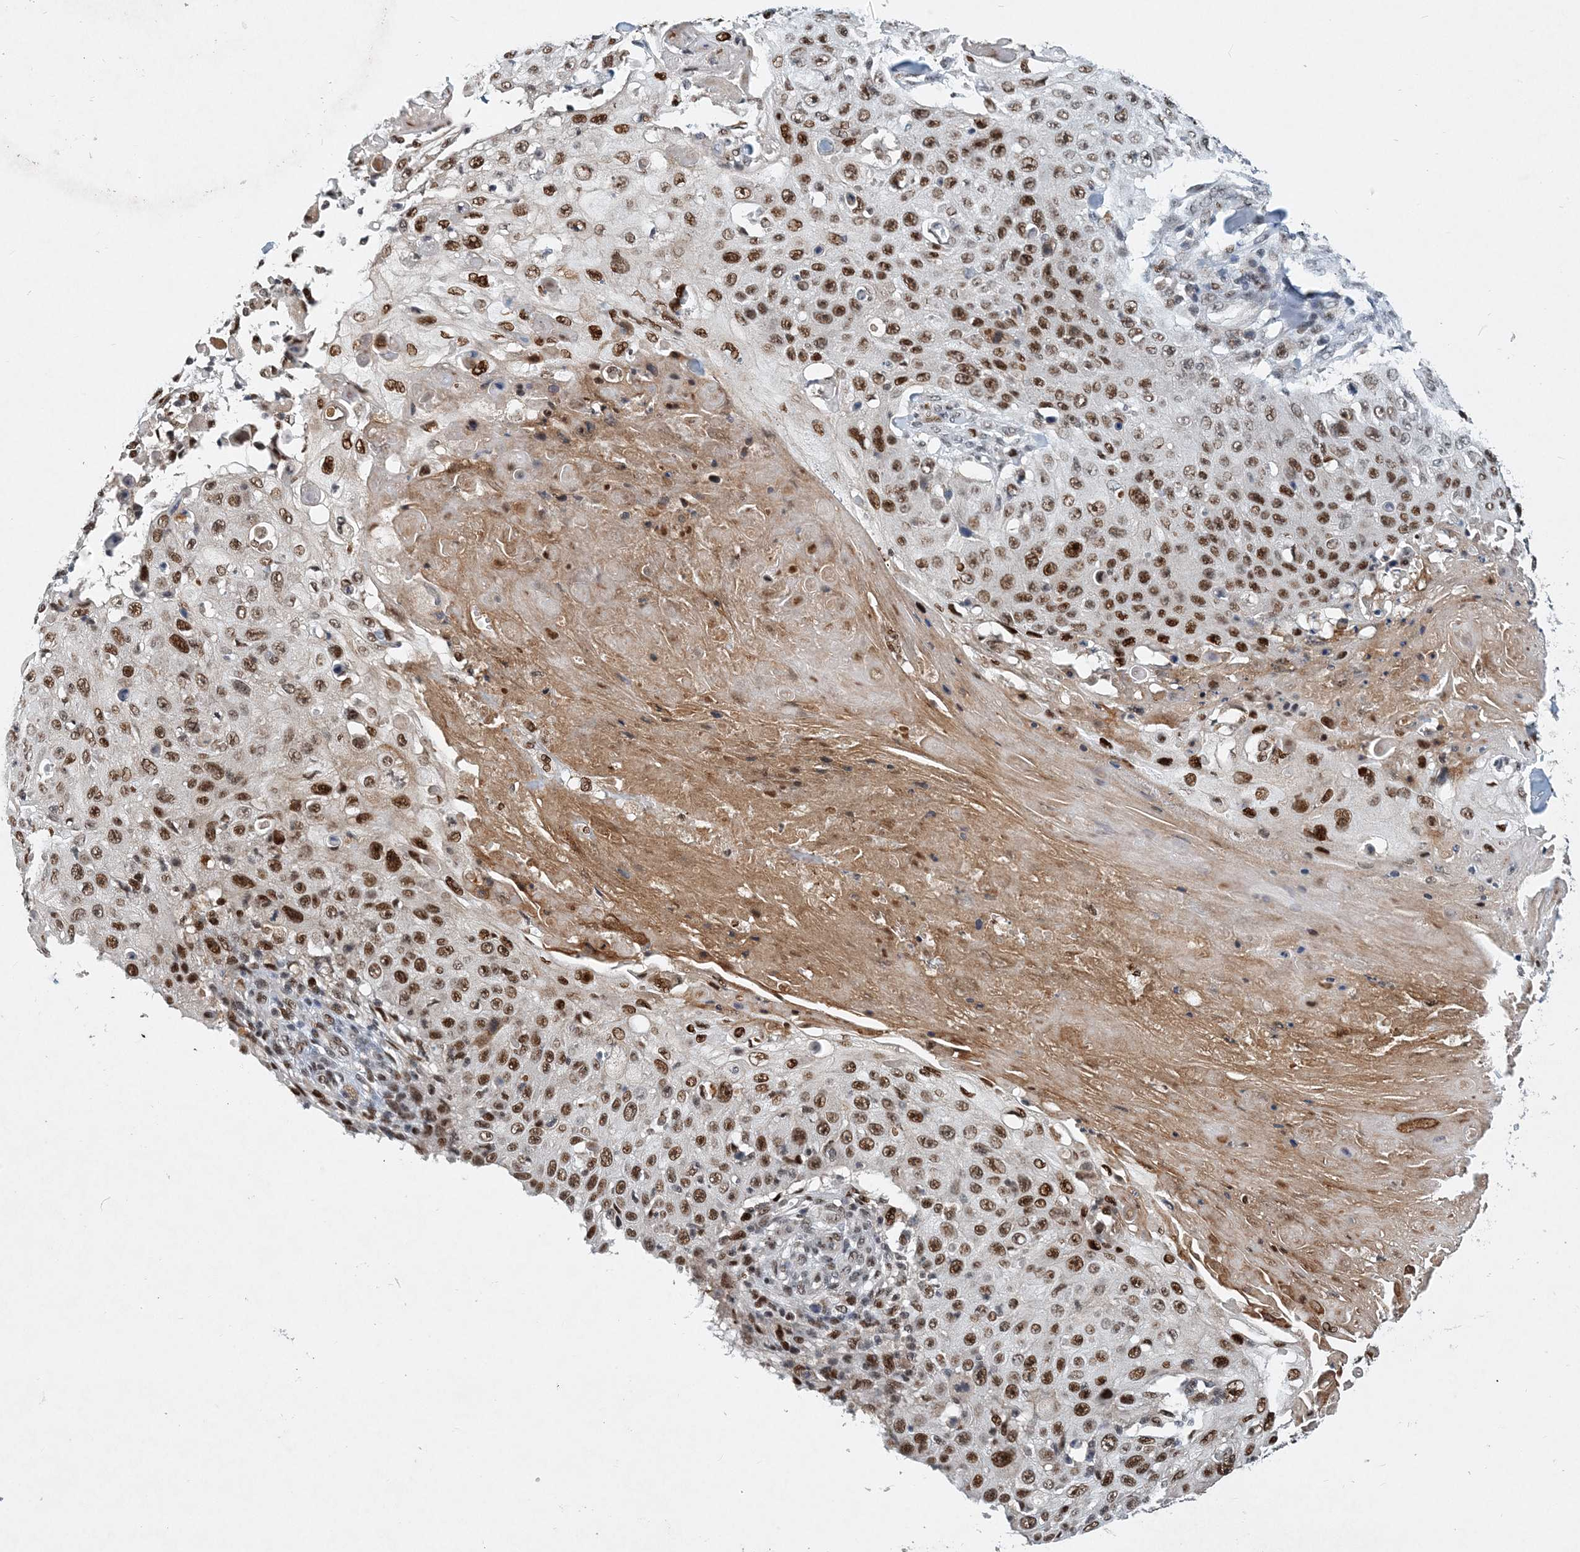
{"staining": {"intensity": "strong", "quantity": ">75%", "location": "nuclear"}, "tissue": "skin cancer", "cell_type": "Tumor cells", "image_type": "cancer", "snomed": [{"axis": "morphology", "description": "Squamous cell carcinoma, NOS"}, {"axis": "topography", "description": "Skin"}], "caption": "Brown immunohistochemical staining in human squamous cell carcinoma (skin) demonstrates strong nuclear expression in about >75% of tumor cells.", "gene": "KPNA4", "patient": {"sex": "male", "age": 86}}